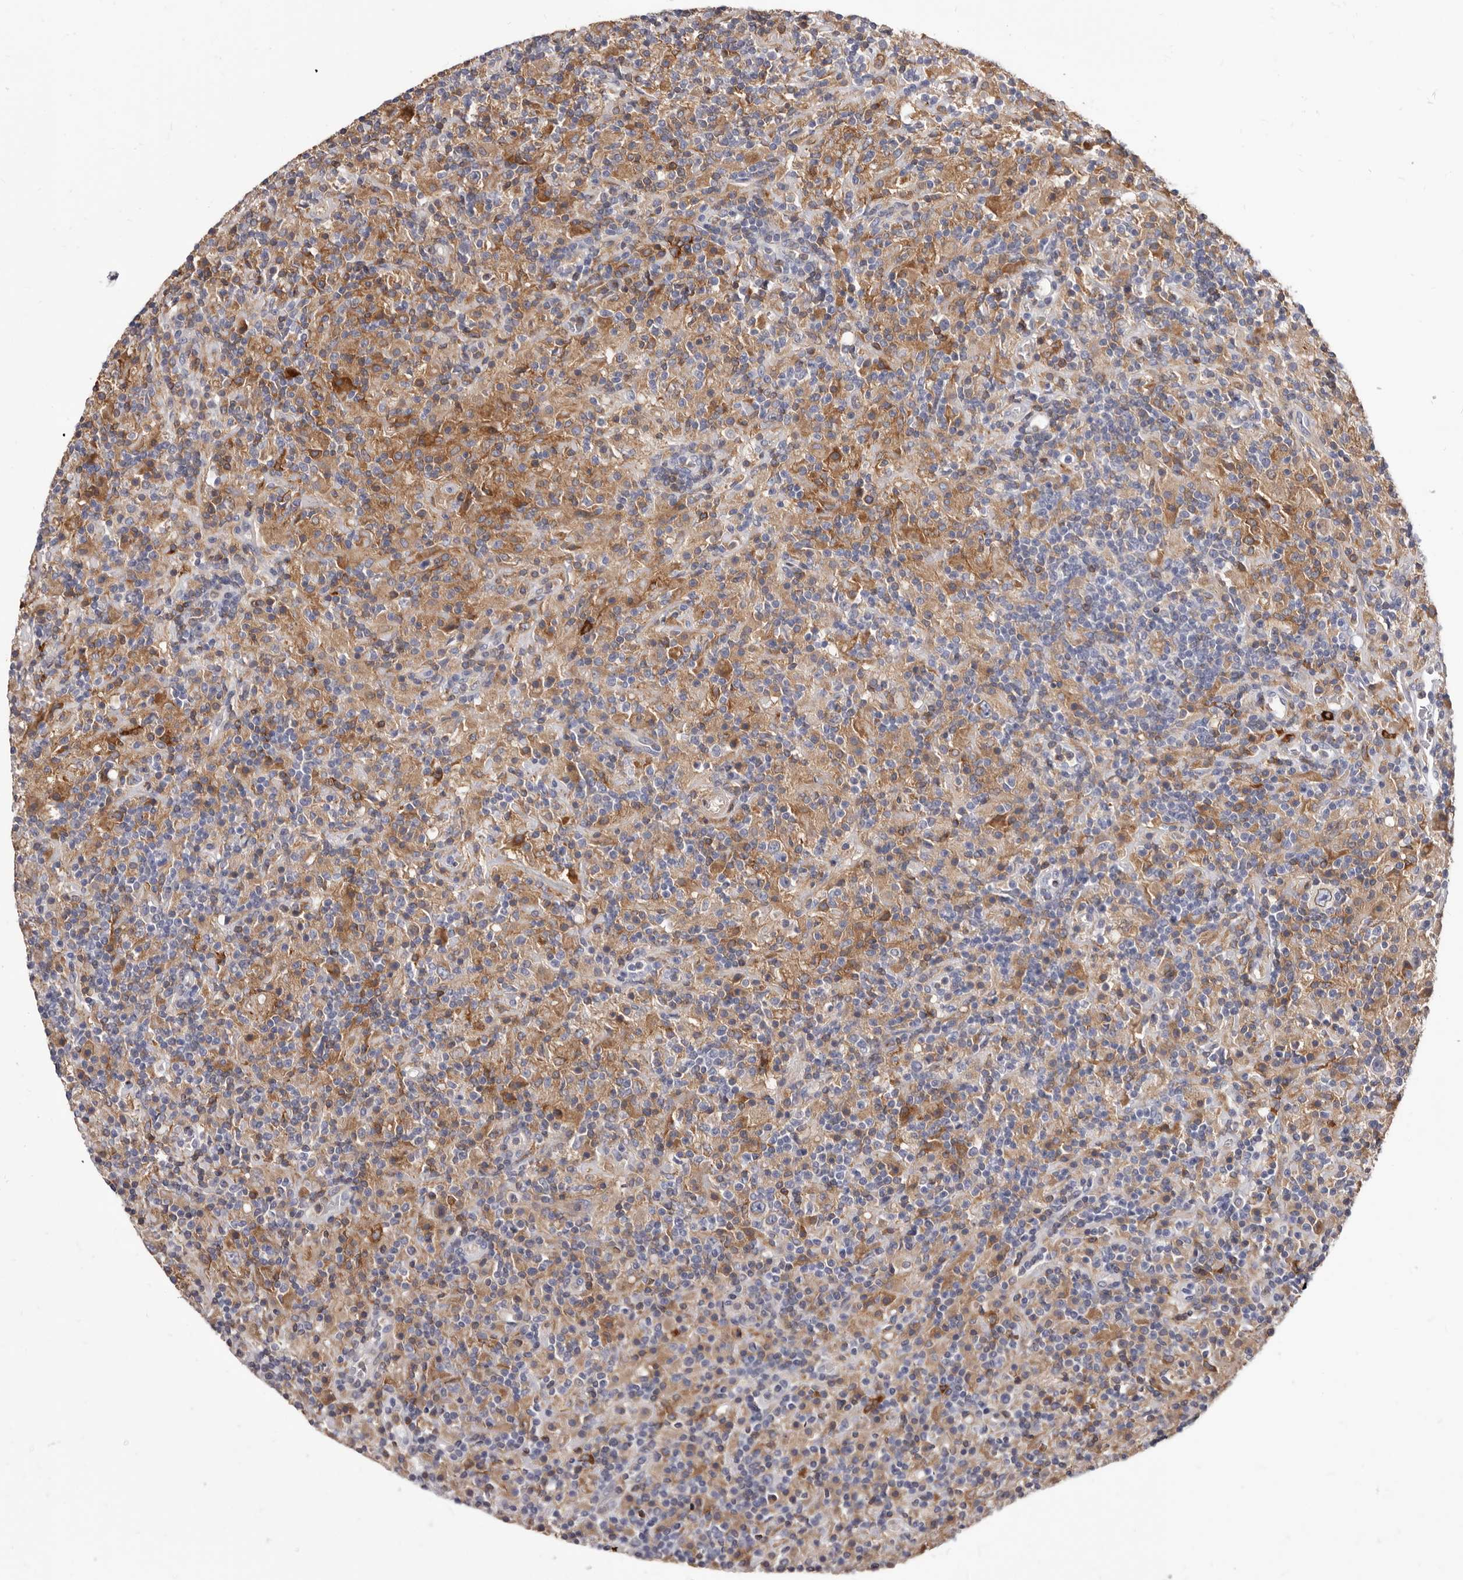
{"staining": {"intensity": "moderate", "quantity": ">75%", "location": "cytoplasmic/membranous"}, "tissue": "lymphoma", "cell_type": "Tumor cells", "image_type": "cancer", "snomed": [{"axis": "morphology", "description": "Hodgkin's disease, NOS"}, {"axis": "topography", "description": "Lymph node"}], "caption": "There is medium levels of moderate cytoplasmic/membranous positivity in tumor cells of Hodgkin's disease, as demonstrated by immunohistochemical staining (brown color).", "gene": "NIBAN1", "patient": {"sex": "male", "age": 70}}